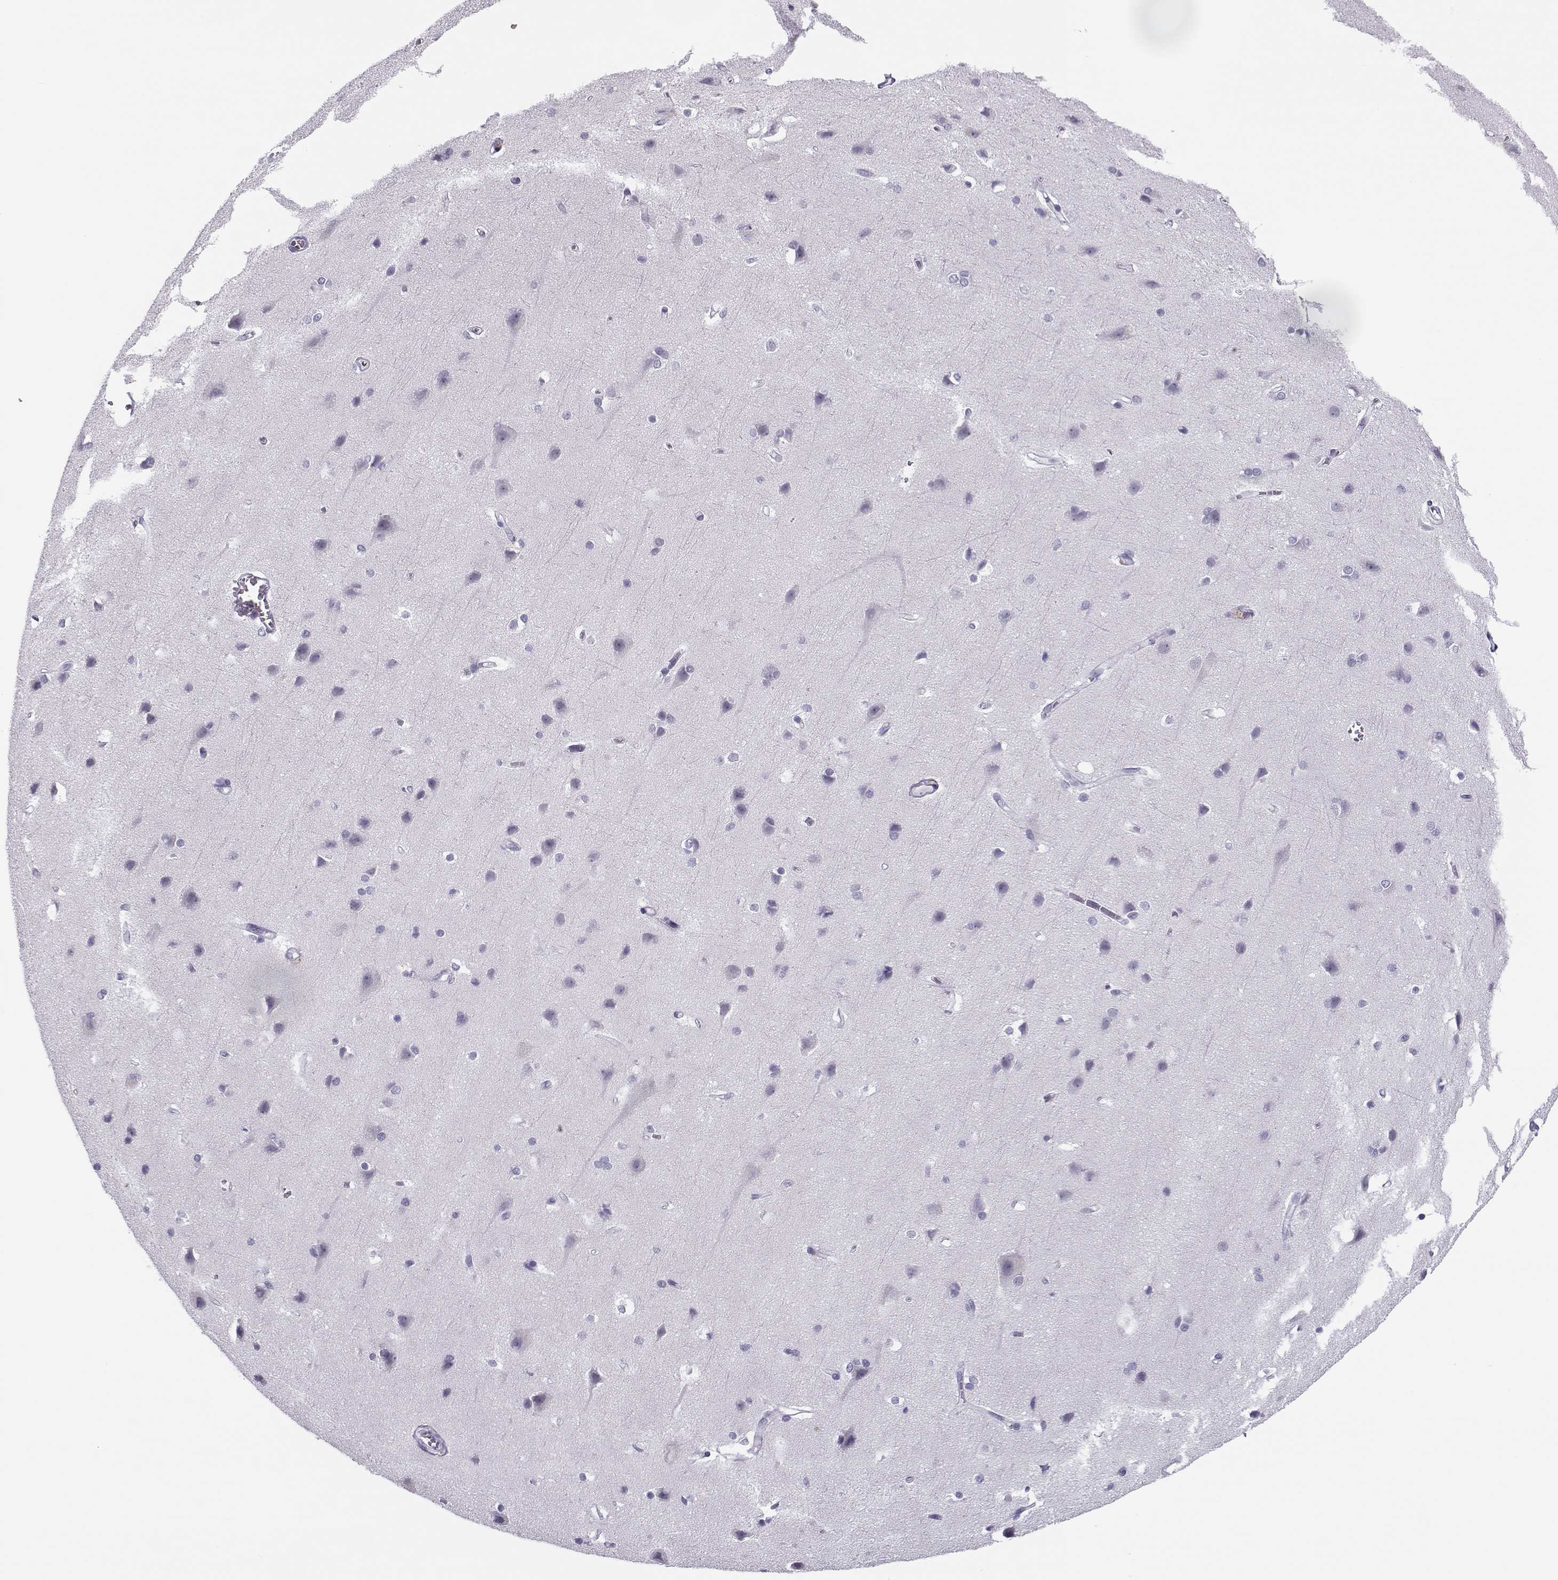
{"staining": {"intensity": "negative", "quantity": "none", "location": "none"}, "tissue": "cerebral cortex", "cell_type": "Endothelial cells", "image_type": "normal", "snomed": [{"axis": "morphology", "description": "Normal tissue, NOS"}, {"axis": "topography", "description": "Cerebral cortex"}], "caption": "Endothelial cells are negative for brown protein staining in normal cerebral cortex. The staining is performed using DAB brown chromogen with nuclei counter-stained in using hematoxylin.", "gene": "CFAP77", "patient": {"sex": "male", "age": 37}}